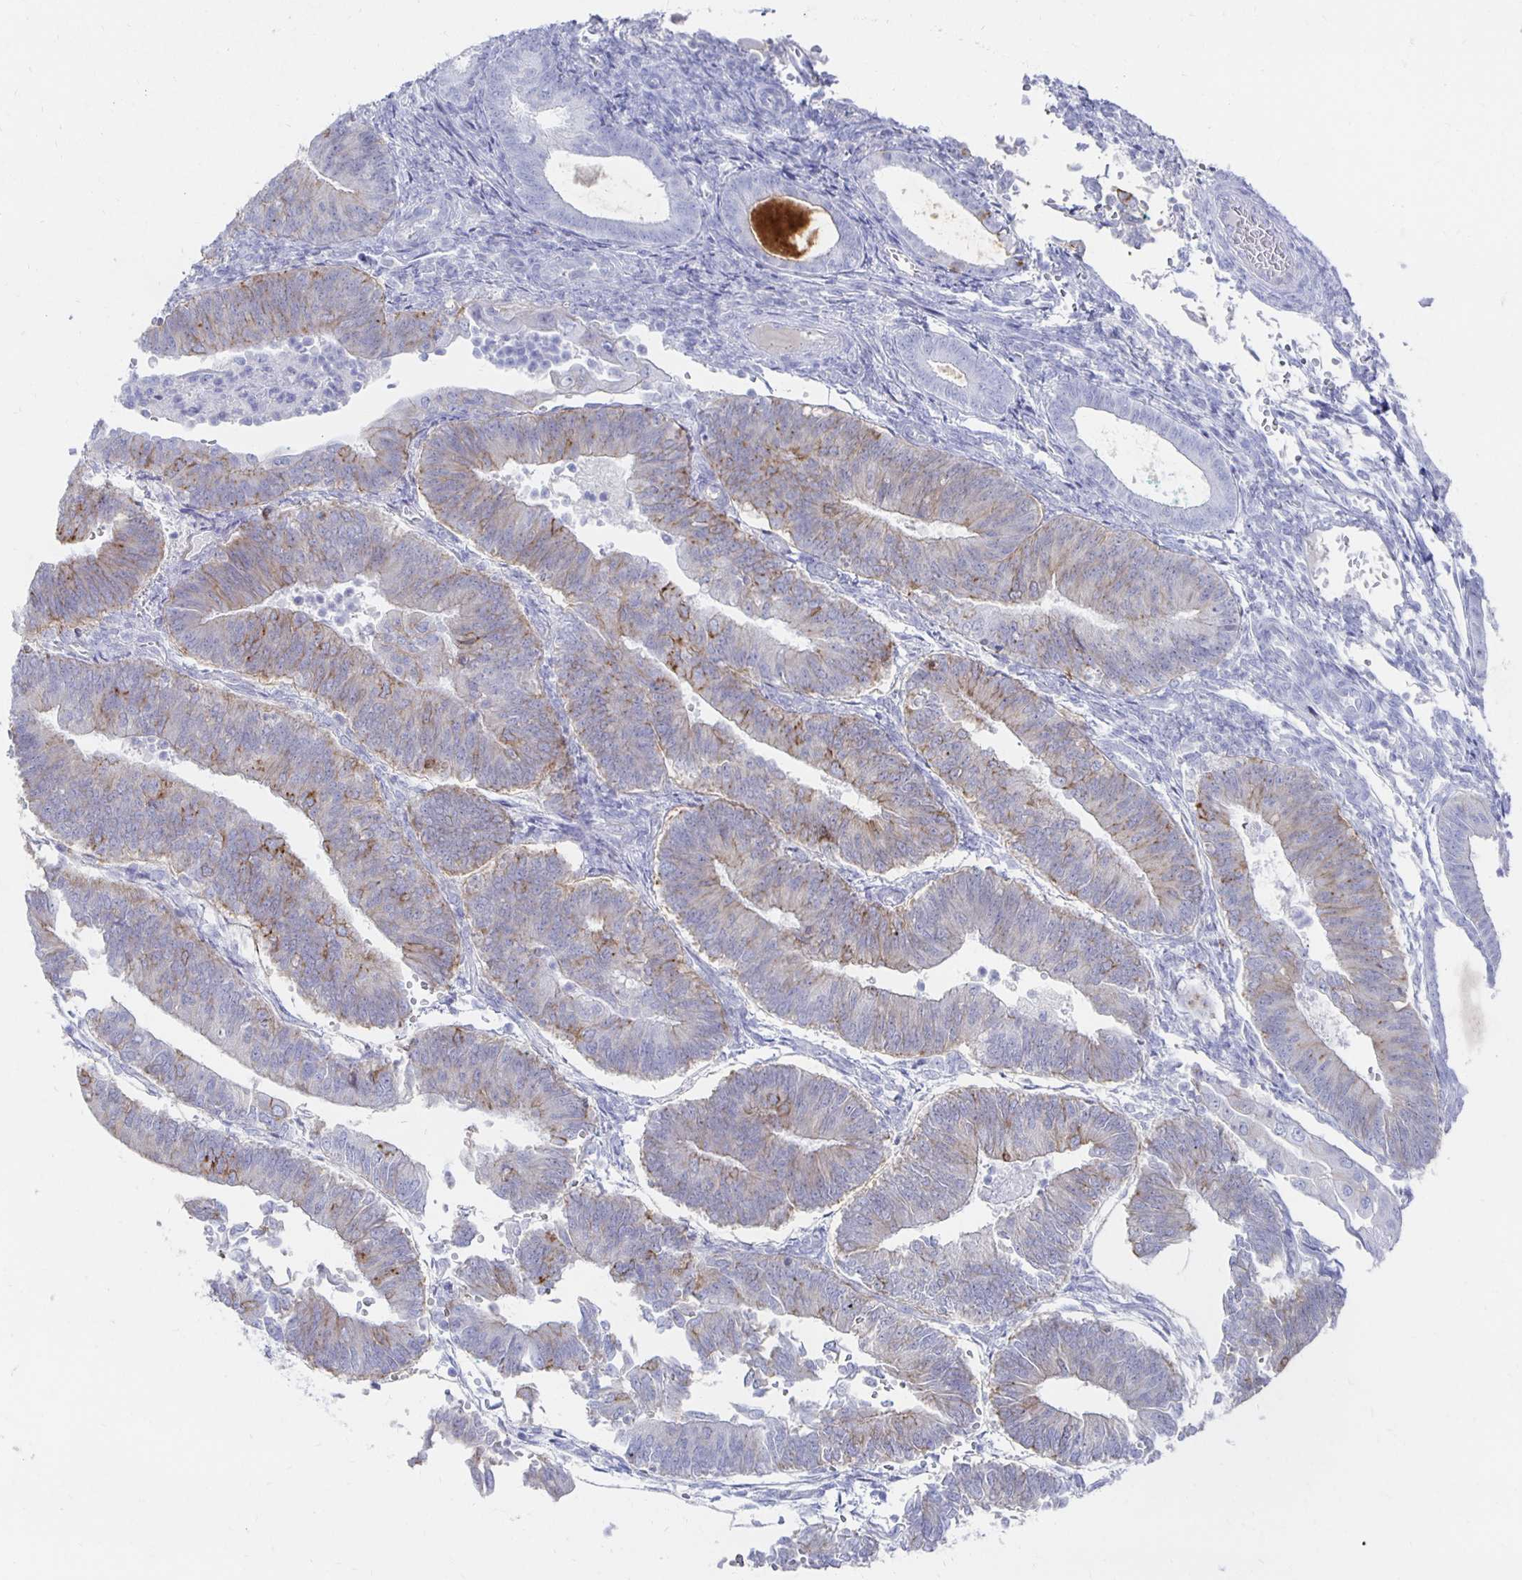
{"staining": {"intensity": "moderate", "quantity": "<25%", "location": "cytoplasmic/membranous"}, "tissue": "endometrial cancer", "cell_type": "Tumor cells", "image_type": "cancer", "snomed": [{"axis": "morphology", "description": "Adenocarcinoma, NOS"}, {"axis": "topography", "description": "Endometrium"}], "caption": "About <25% of tumor cells in human adenocarcinoma (endometrial) reveal moderate cytoplasmic/membranous protein expression as visualized by brown immunohistochemical staining.", "gene": "PRDM7", "patient": {"sex": "female", "age": 65}}